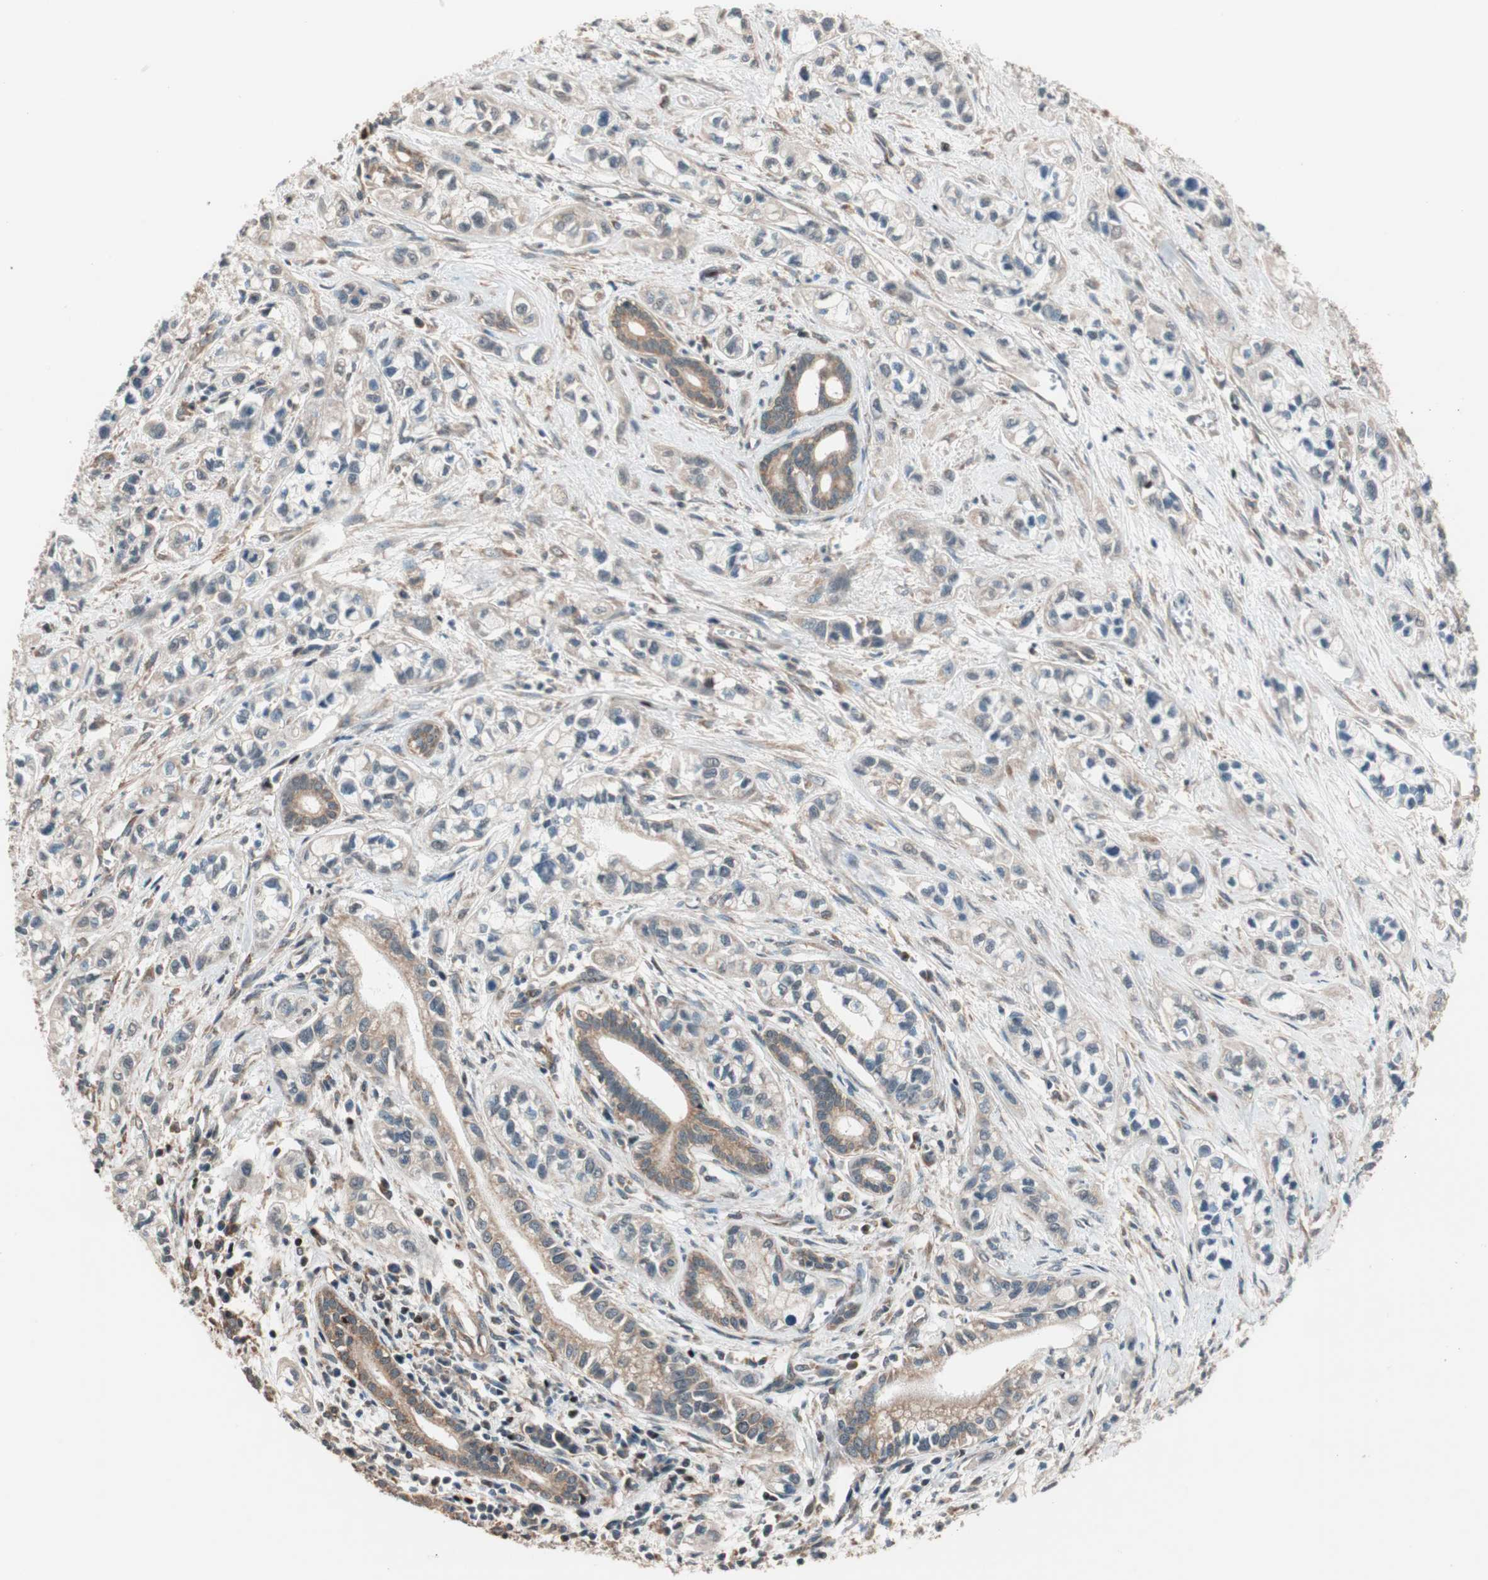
{"staining": {"intensity": "moderate", "quantity": "25%-75%", "location": "cytoplasmic/membranous"}, "tissue": "pancreatic cancer", "cell_type": "Tumor cells", "image_type": "cancer", "snomed": [{"axis": "morphology", "description": "Adenocarcinoma, NOS"}, {"axis": "topography", "description": "Pancreas"}], "caption": "Adenocarcinoma (pancreatic) stained with a brown dye exhibits moderate cytoplasmic/membranous positive staining in about 25%-75% of tumor cells.", "gene": "HECW1", "patient": {"sex": "male", "age": 74}}